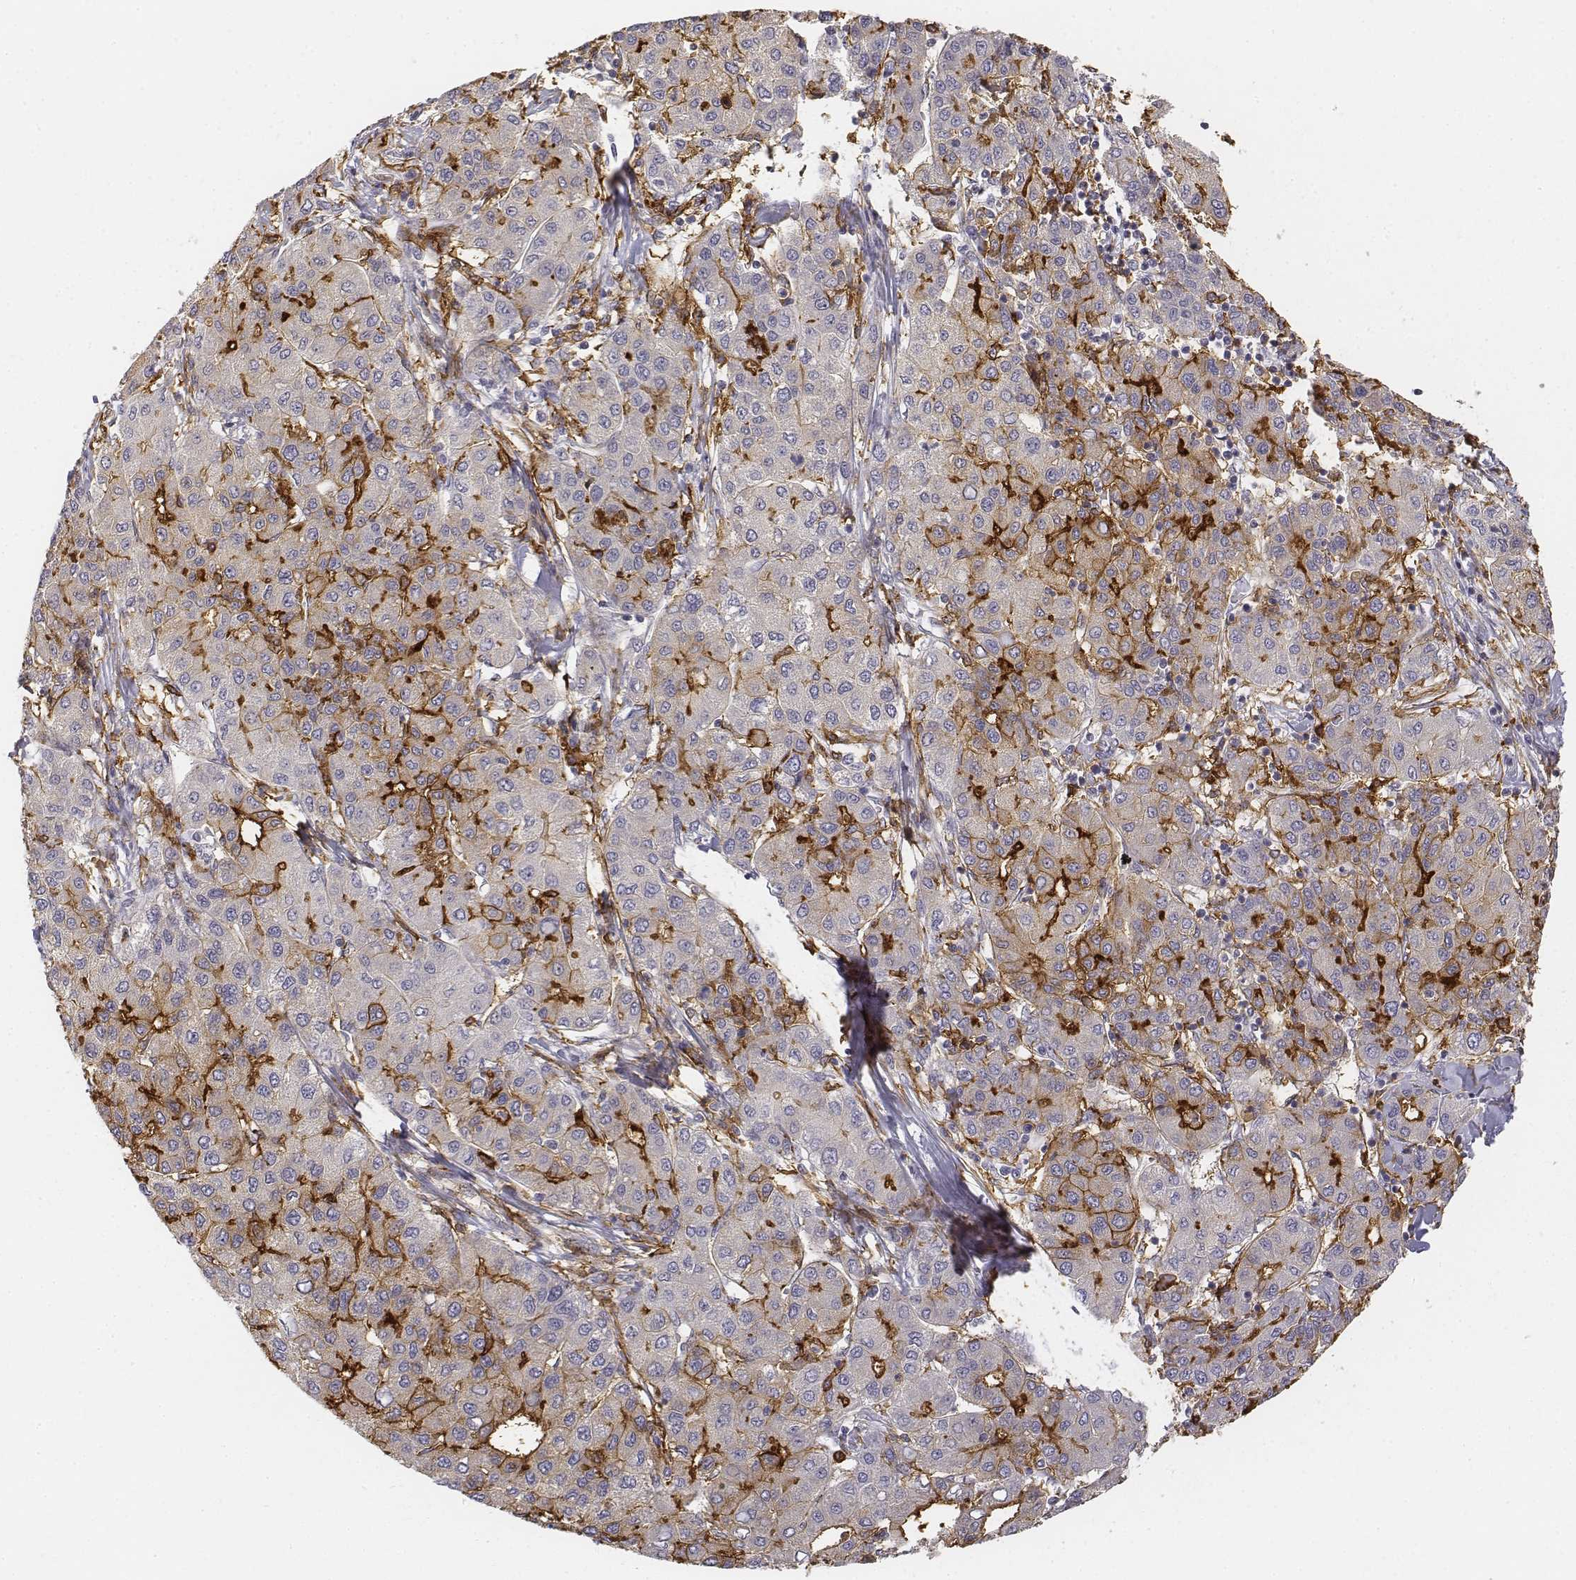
{"staining": {"intensity": "moderate", "quantity": "<25%", "location": "cytoplasmic/membranous"}, "tissue": "liver cancer", "cell_type": "Tumor cells", "image_type": "cancer", "snomed": [{"axis": "morphology", "description": "Carcinoma, Hepatocellular, NOS"}, {"axis": "topography", "description": "Liver"}], "caption": "There is low levels of moderate cytoplasmic/membranous positivity in tumor cells of liver hepatocellular carcinoma, as demonstrated by immunohistochemical staining (brown color).", "gene": "CD14", "patient": {"sex": "male", "age": 65}}